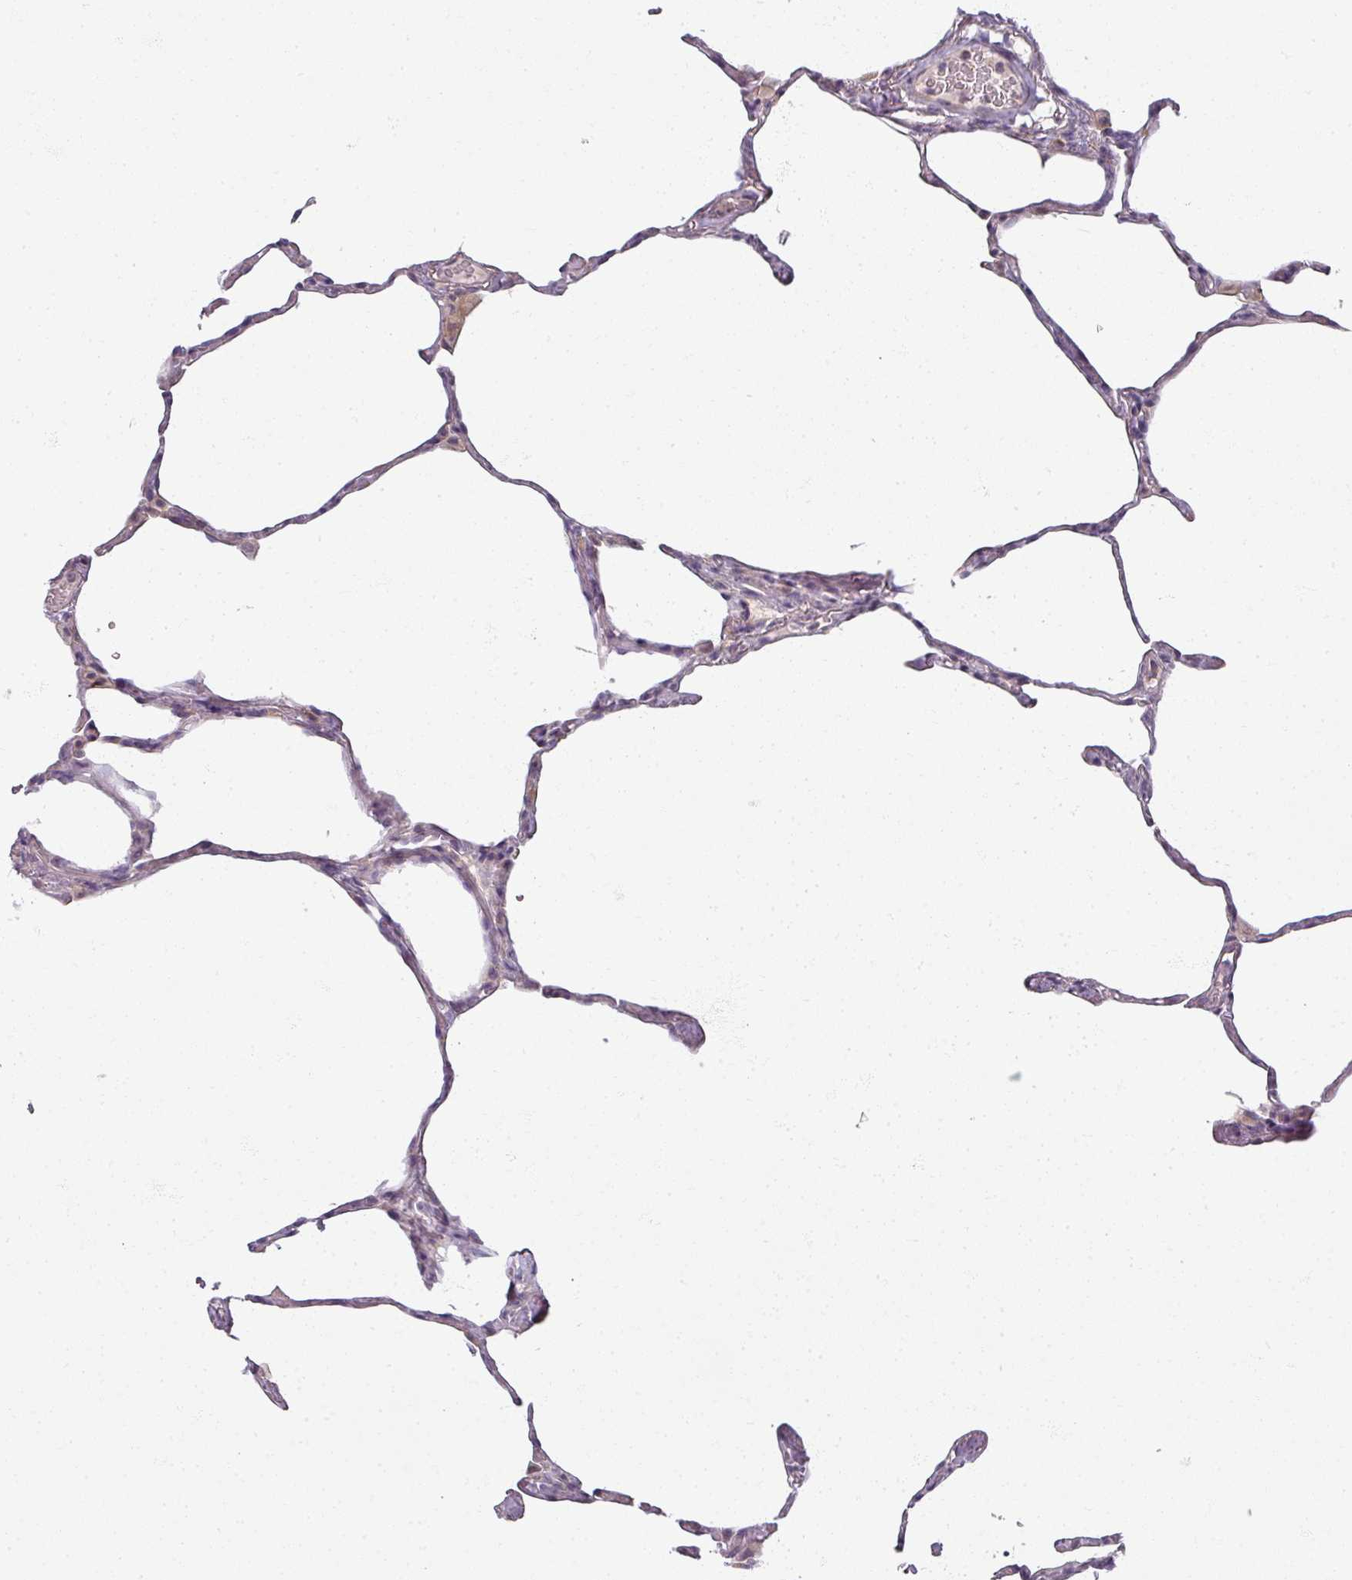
{"staining": {"intensity": "weak", "quantity": "25%-75%", "location": "cytoplasmic/membranous"}, "tissue": "lung", "cell_type": "Alveolar cells", "image_type": "normal", "snomed": [{"axis": "morphology", "description": "Normal tissue, NOS"}, {"axis": "topography", "description": "Lung"}], "caption": "The immunohistochemical stain shows weak cytoplasmic/membranous expression in alveolar cells of unremarkable lung. Using DAB (brown) and hematoxylin (blue) stains, captured at high magnification using brightfield microscopy.", "gene": "MYMK", "patient": {"sex": "male", "age": 65}}